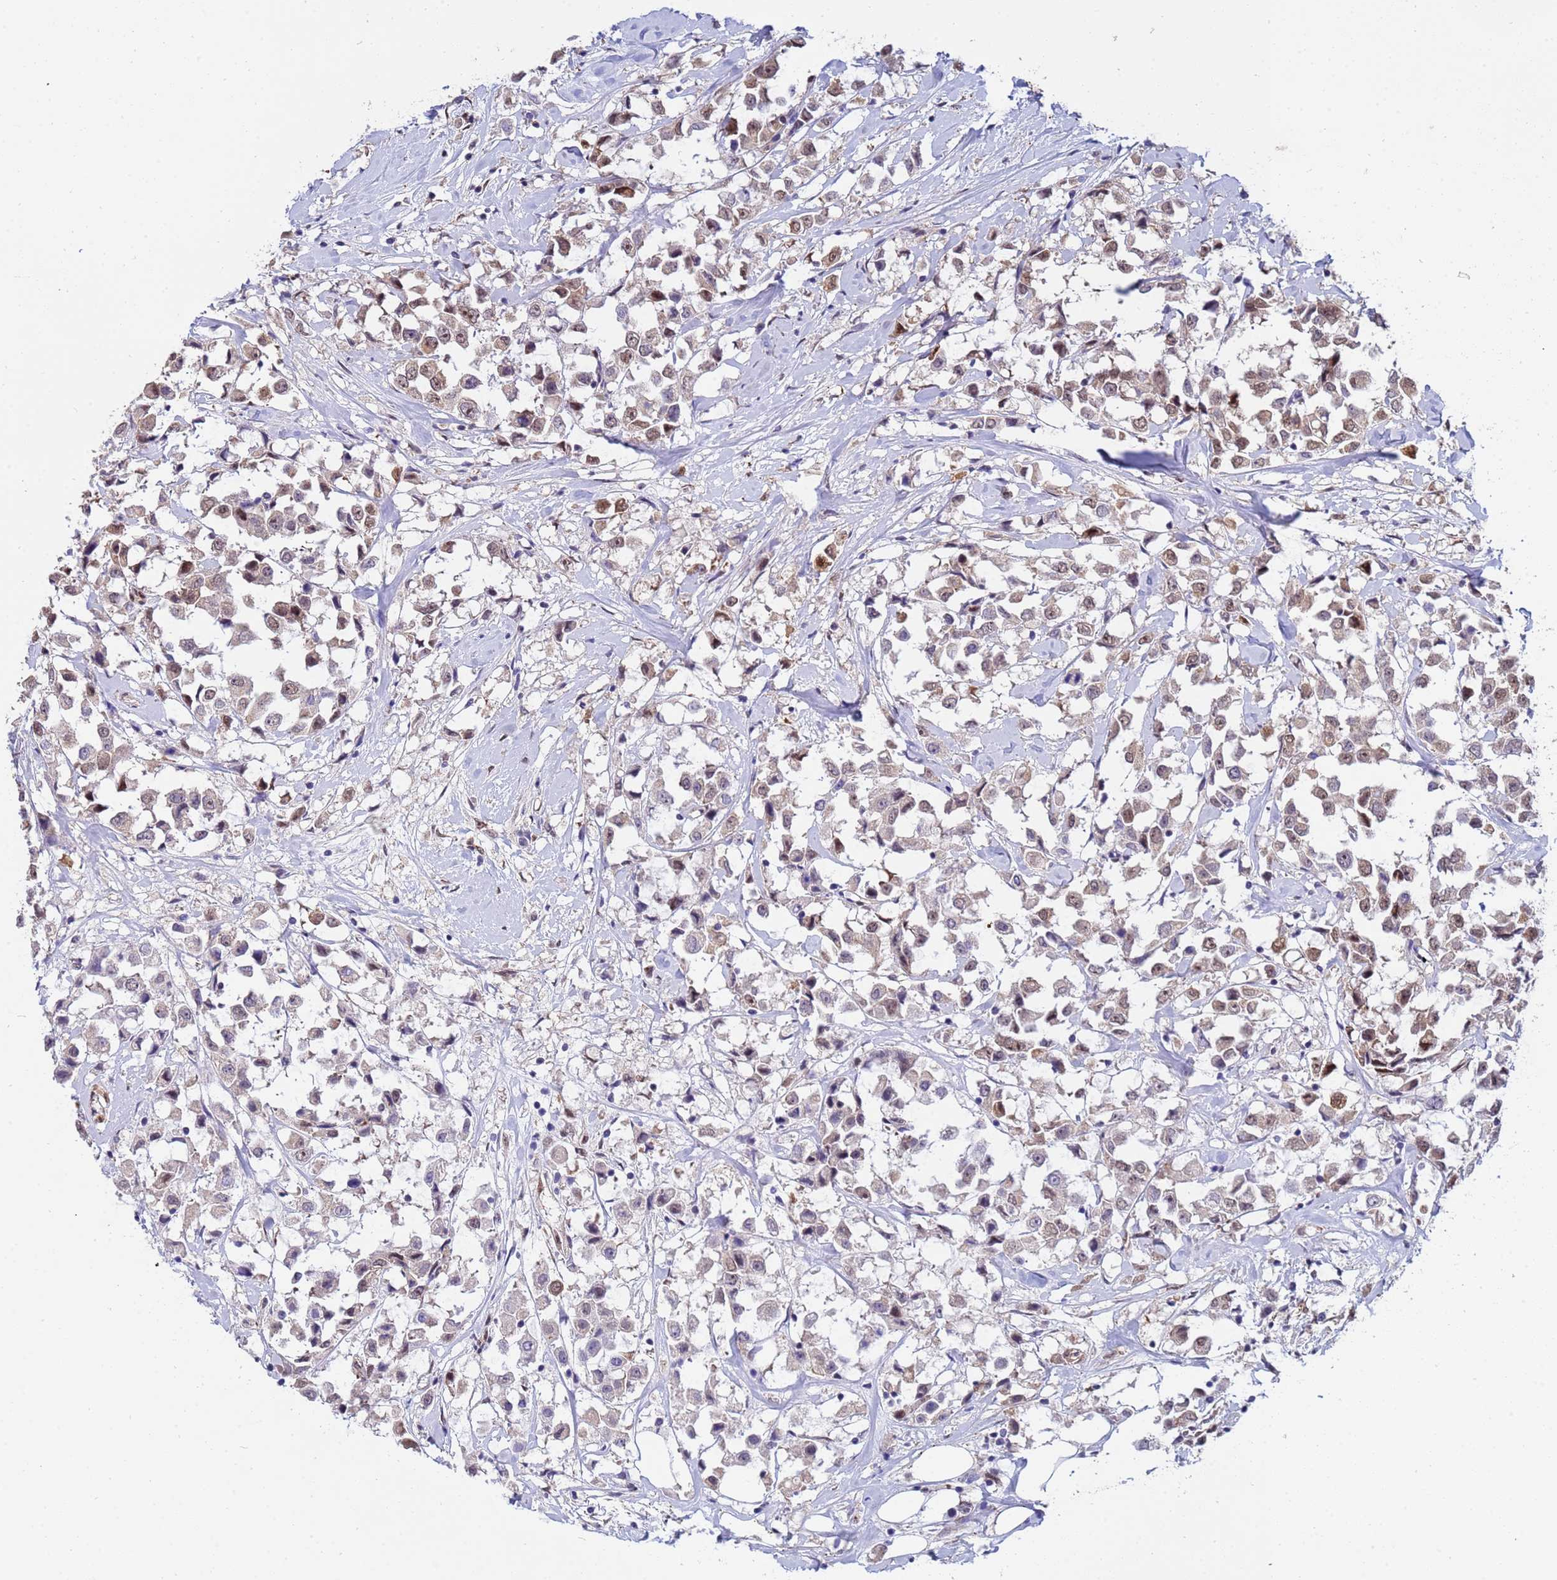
{"staining": {"intensity": "moderate", "quantity": "25%-75%", "location": "cytoplasmic/membranous,nuclear"}, "tissue": "breast cancer", "cell_type": "Tumor cells", "image_type": "cancer", "snomed": [{"axis": "morphology", "description": "Duct carcinoma"}, {"axis": "topography", "description": "Breast"}], "caption": "This micrograph reveals IHC staining of breast cancer, with medium moderate cytoplasmic/membranous and nuclear positivity in about 25%-75% of tumor cells.", "gene": "TRIP6", "patient": {"sex": "female", "age": 61}}